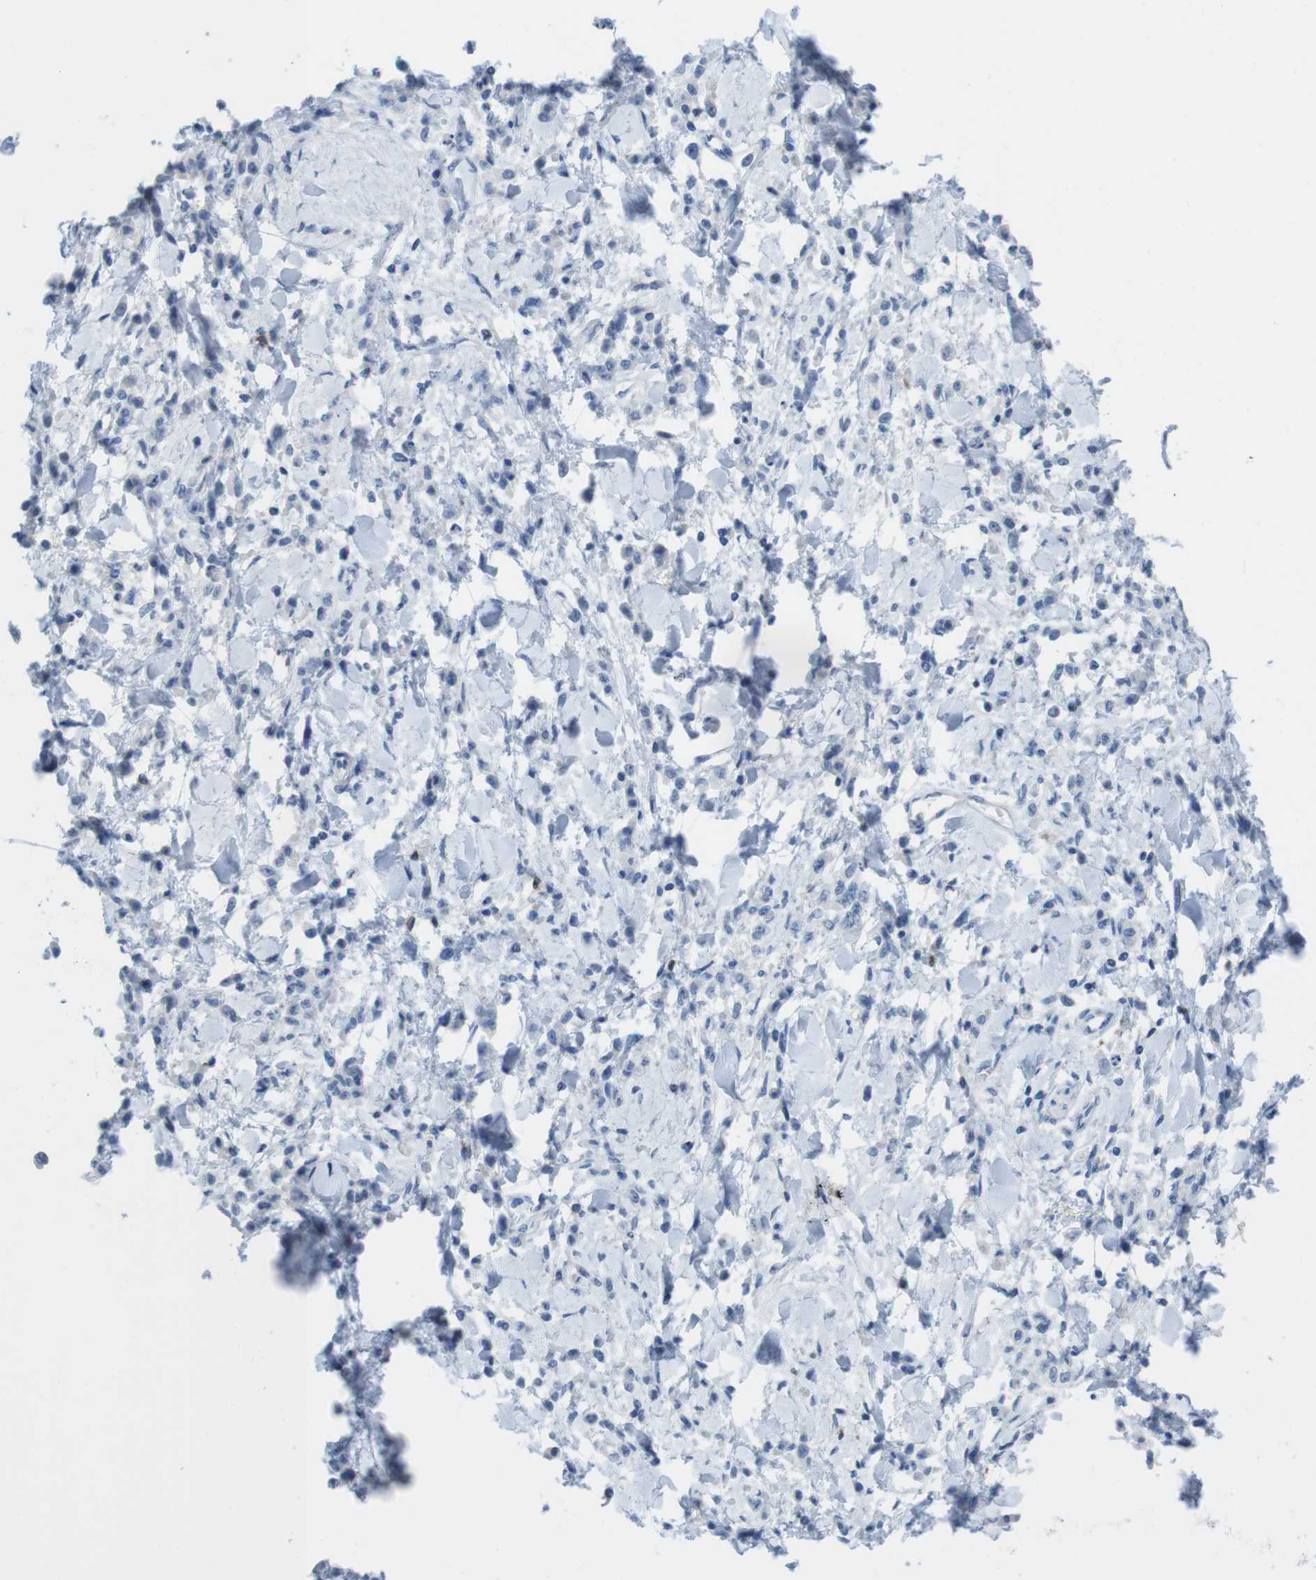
{"staining": {"intensity": "negative", "quantity": "none", "location": "none"}, "tissue": "stomach cancer", "cell_type": "Tumor cells", "image_type": "cancer", "snomed": [{"axis": "morphology", "description": "Normal tissue, NOS"}, {"axis": "morphology", "description": "Adenocarcinoma, NOS"}, {"axis": "topography", "description": "Stomach"}], "caption": "DAB (3,3'-diaminobenzidine) immunohistochemical staining of adenocarcinoma (stomach) shows no significant staining in tumor cells.", "gene": "CD5", "patient": {"sex": "male", "age": 82}}